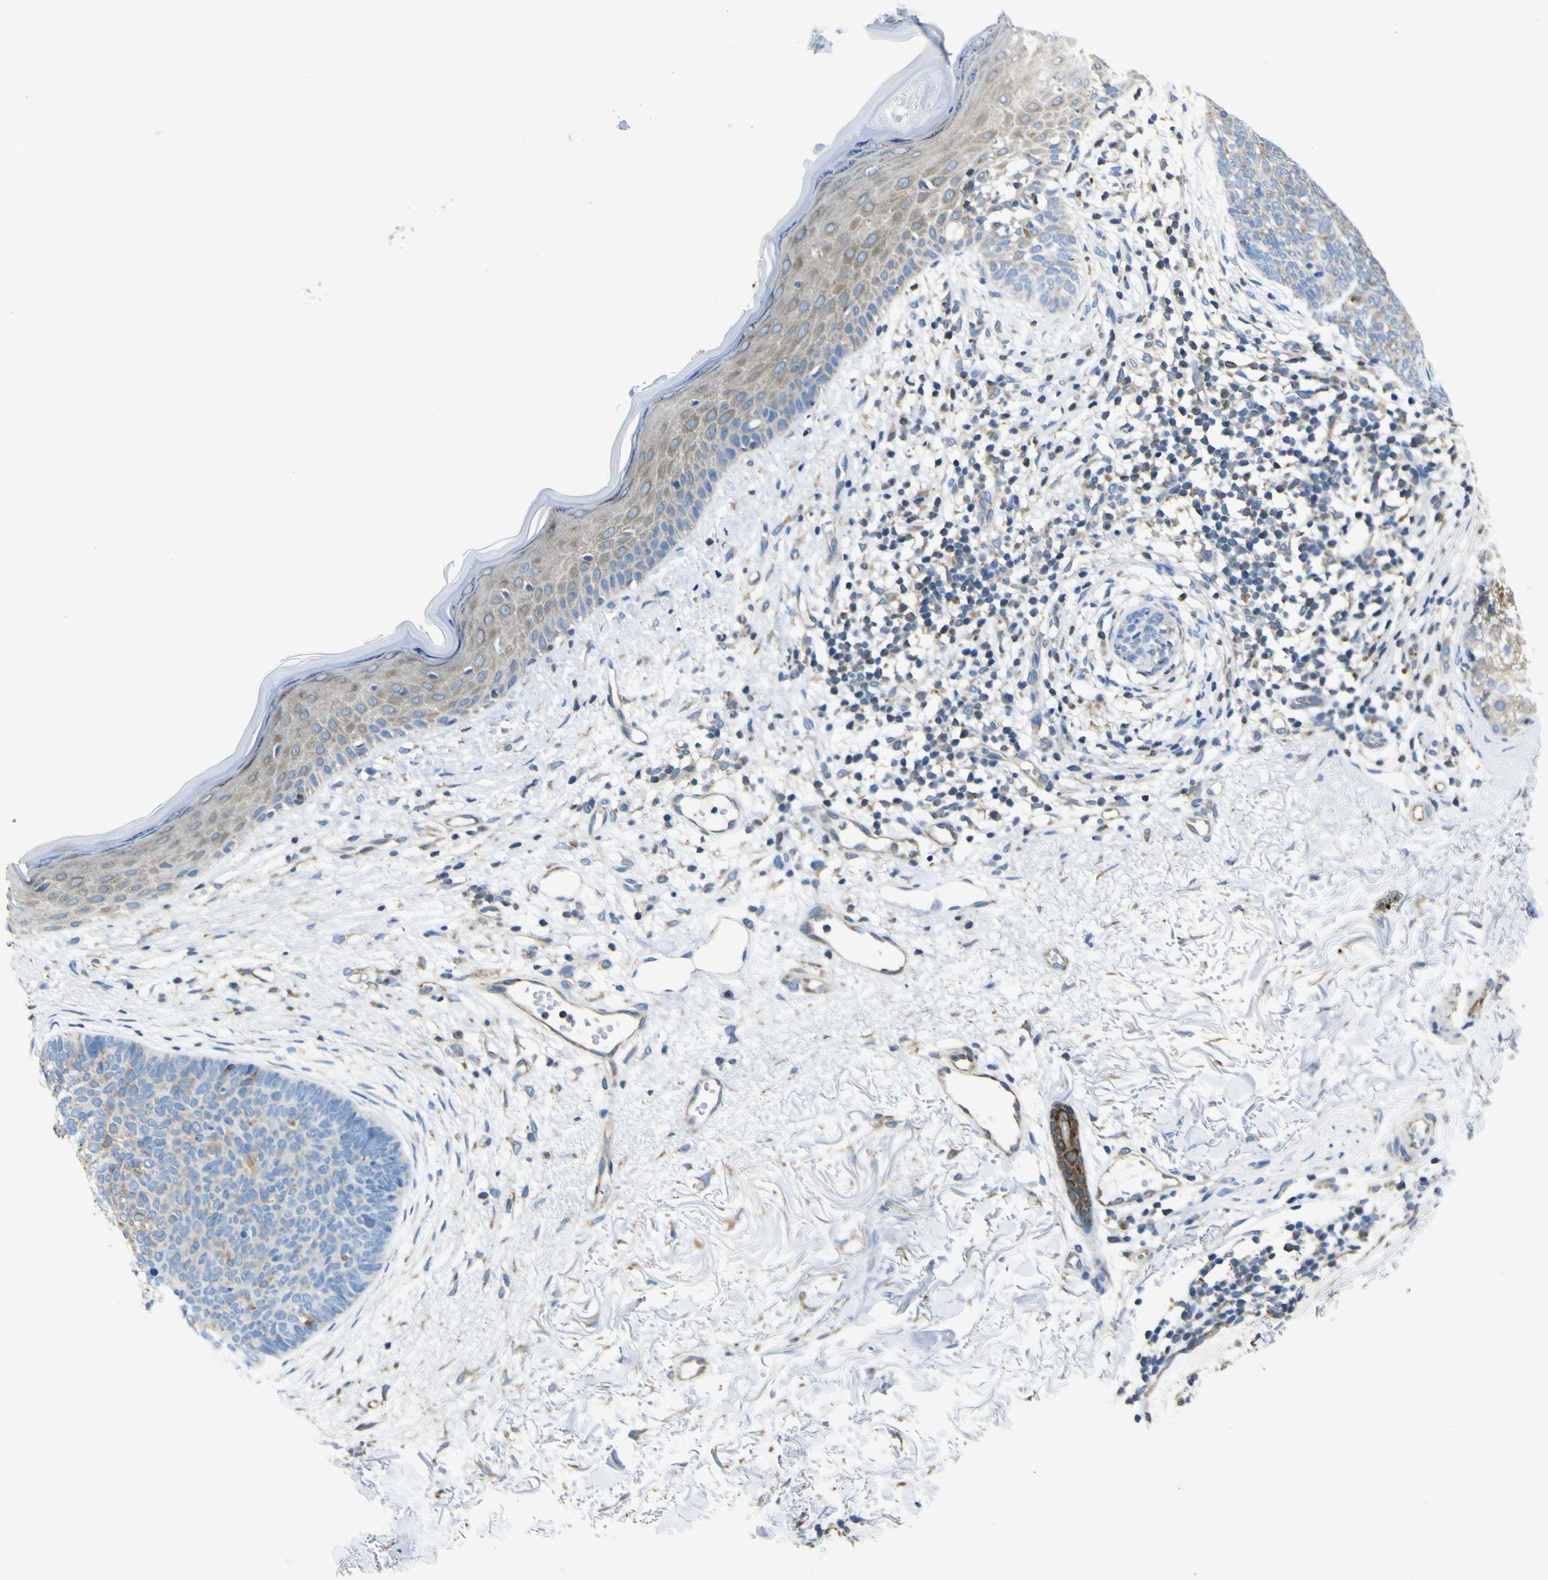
{"staining": {"intensity": "moderate", "quantity": ">75%", "location": "cytoplasmic/membranous"}, "tissue": "skin cancer", "cell_type": "Tumor cells", "image_type": "cancer", "snomed": [{"axis": "morphology", "description": "Basal cell carcinoma"}, {"axis": "topography", "description": "Skin"}], "caption": "Protein expression analysis of skin cancer (basal cell carcinoma) demonstrates moderate cytoplasmic/membranous expression in about >75% of tumor cells.", "gene": "STIM1", "patient": {"sex": "female", "age": 70}}